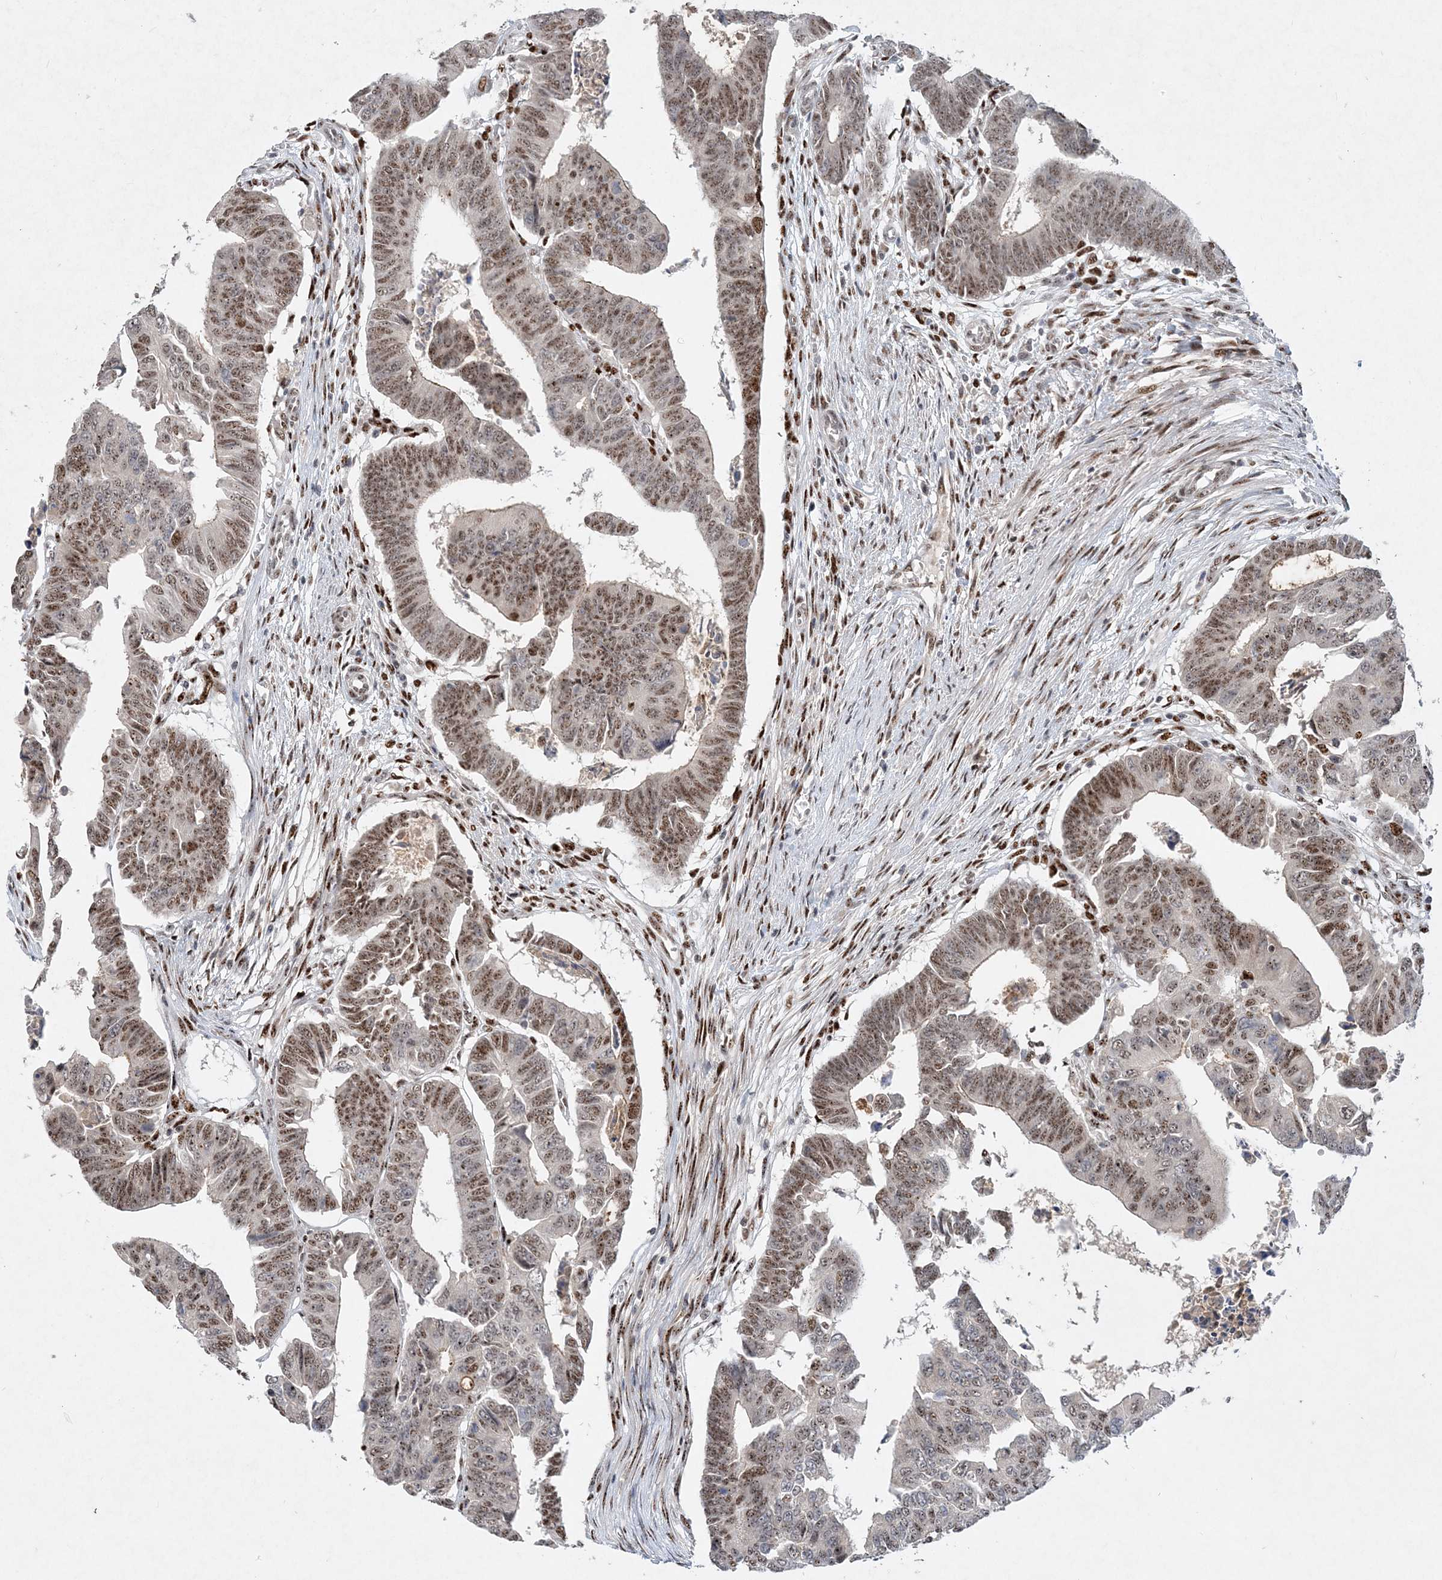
{"staining": {"intensity": "moderate", "quantity": ">75%", "location": "nuclear"}, "tissue": "colorectal cancer", "cell_type": "Tumor cells", "image_type": "cancer", "snomed": [{"axis": "morphology", "description": "Adenocarcinoma, NOS"}, {"axis": "topography", "description": "Rectum"}], "caption": "DAB (3,3'-diaminobenzidine) immunohistochemical staining of adenocarcinoma (colorectal) shows moderate nuclear protein staining in about >75% of tumor cells.", "gene": "GIN1", "patient": {"sex": "female", "age": 65}}